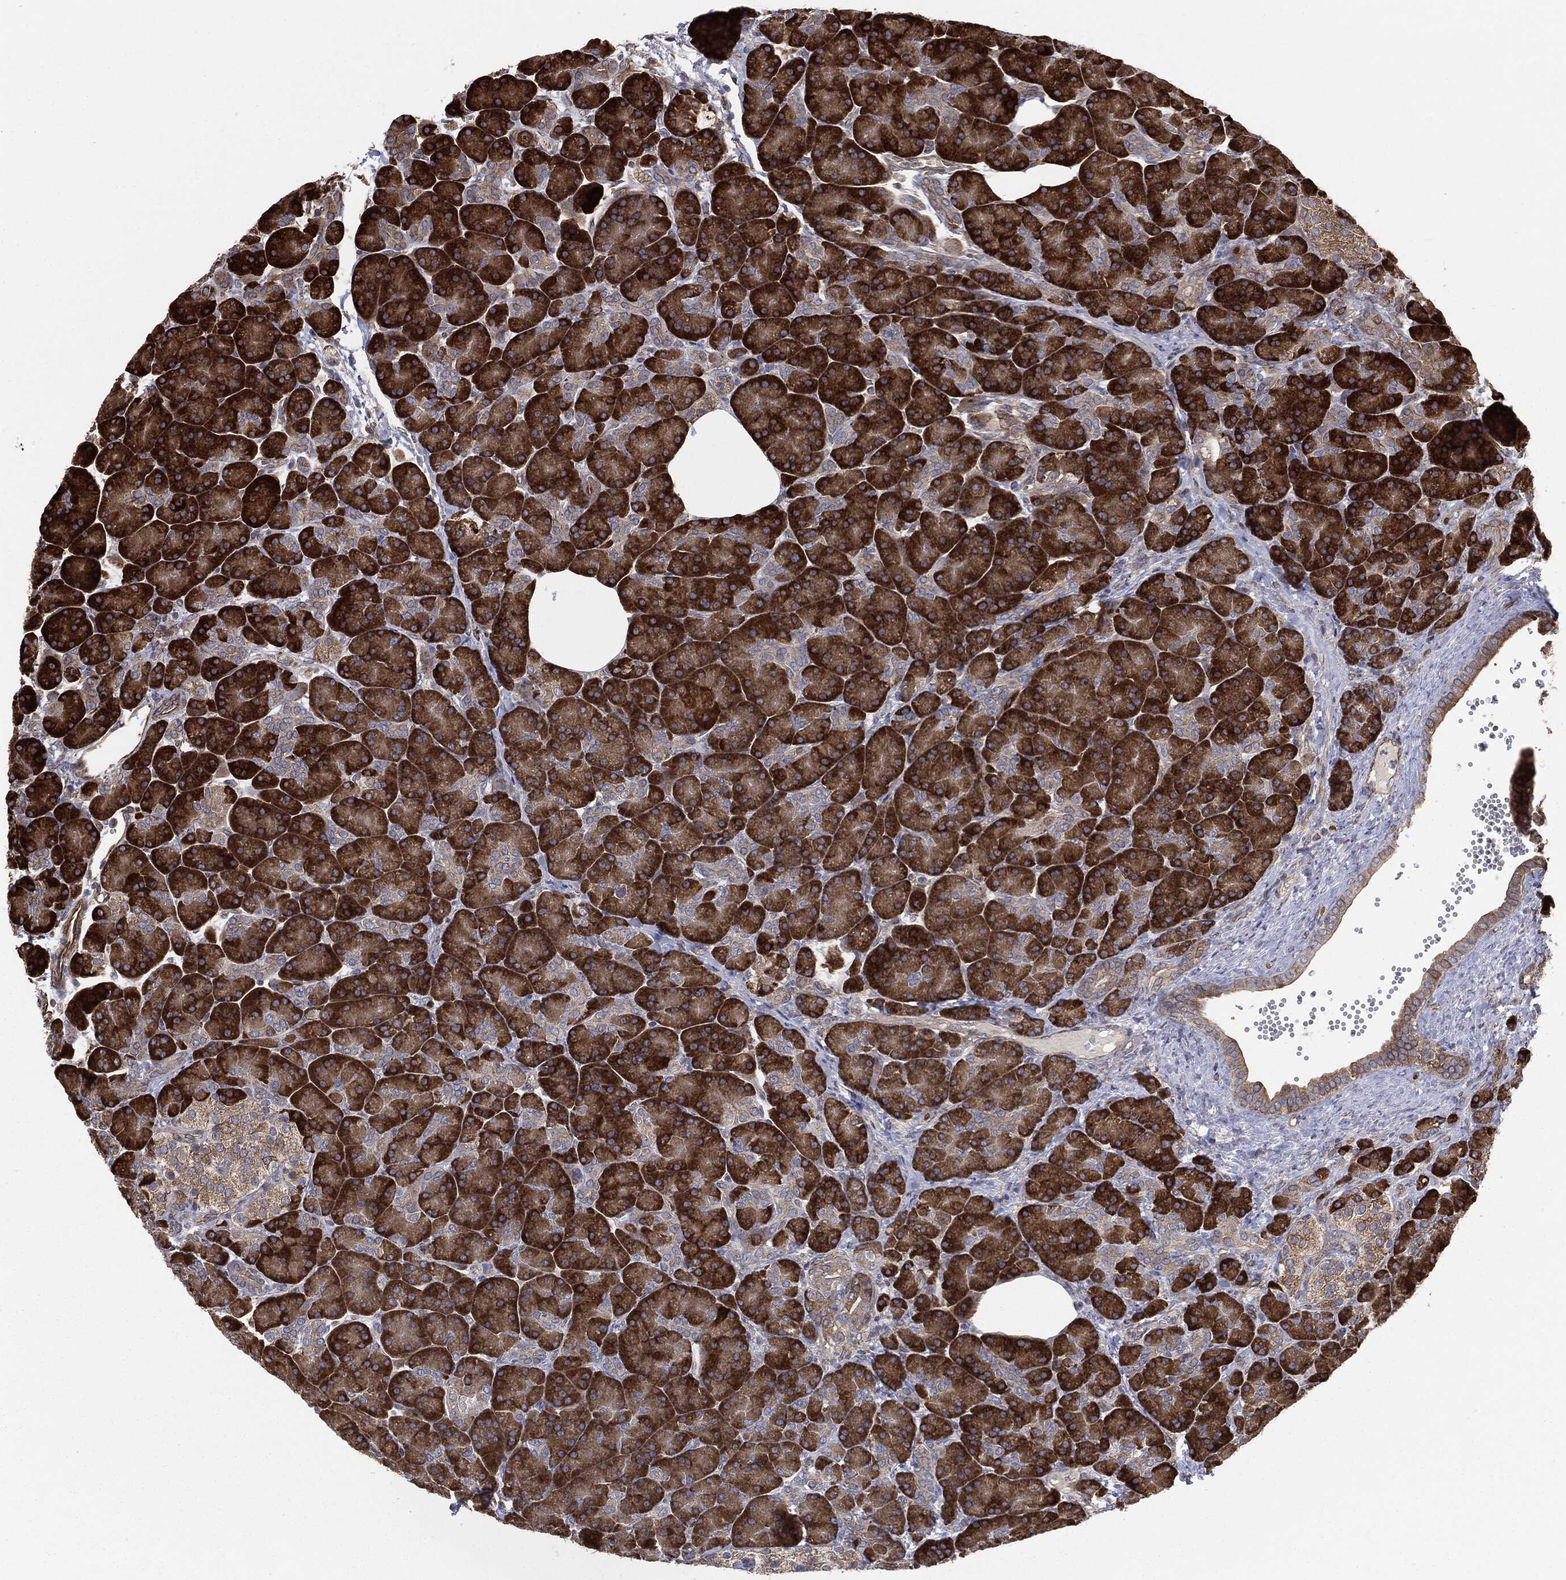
{"staining": {"intensity": "strong", "quantity": ">75%", "location": "cytoplasmic/membranous"}, "tissue": "pancreas", "cell_type": "Exocrine glandular cells", "image_type": "normal", "snomed": [{"axis": "morphology", "description": "Normal tissue, NOS"}, {"axis": "topography", "description": "Pancreas"}], "caption": "IHC photomicrograph of benign pancreas: human pancreas stained using immunohistochemistry (IHC) shows high levels of strong protein expression localized specifically in the cytoplasmic/membranous of exocrine glandular cells, appearing as a cytoplasmic/membranous brown color.", "gene": "CYLD", "patient": {"sex": "female", "age": 63}}